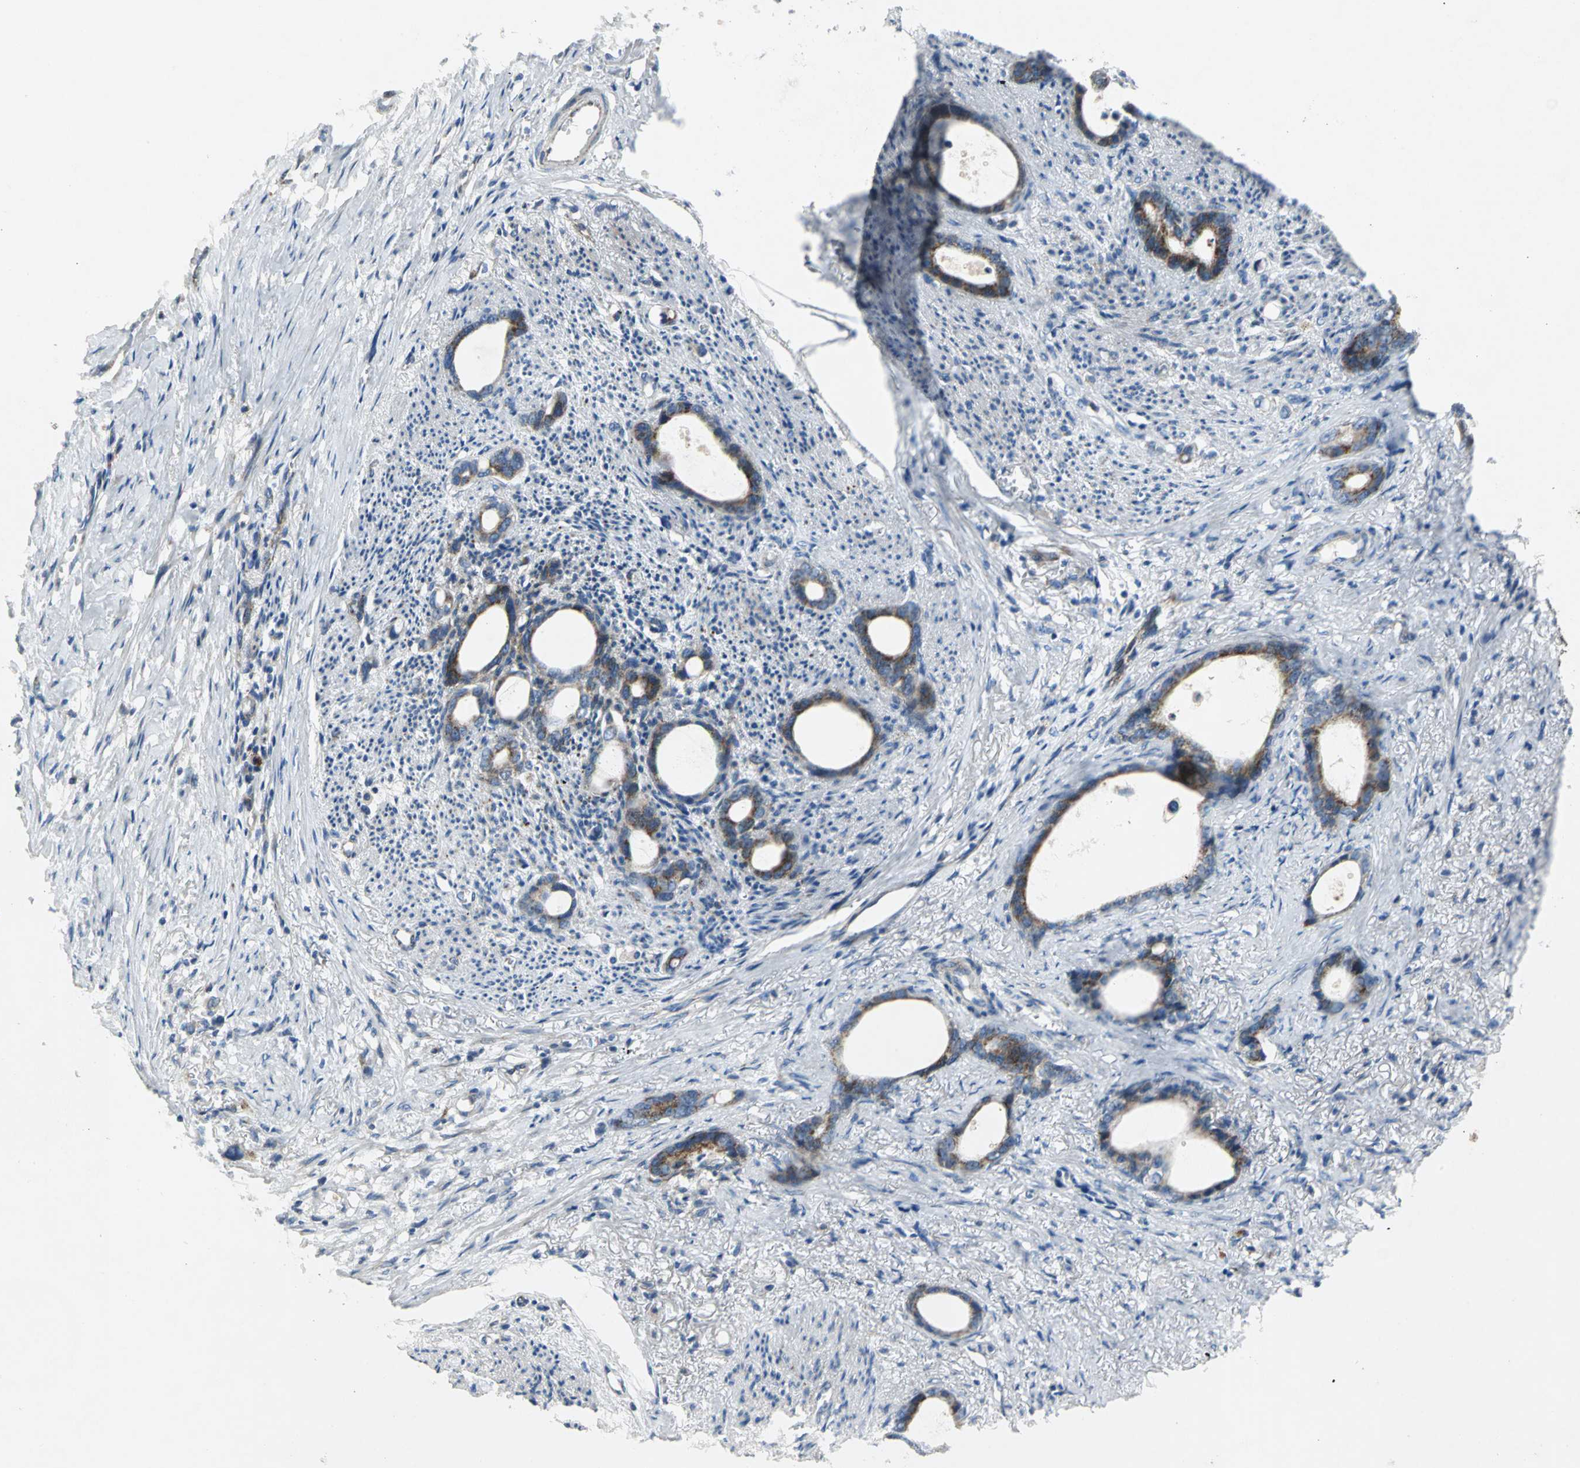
{"staining": {"intensity": "moderate", "quantity": ">75%", "location": "cytoplasmic/membranous"}, "tissue": "stomach cancer", "cell_type": "Tumor cells", "image_type": "cancer", "snomed": [{"axis": "morphology", "description": "Adenocarcinoma, NOS"}, {"axis": "topography", "description": "Stomach"}], "caption": "High-magnification brightfield microscopy of stomach cancer (adenocarcinoma) stained with DAB (brown) and counterstained with hematoxylin (blue). tumor cells exhibit moderate cytoplasmic/membranous staining is identified in approximately>75% of cells.", "gene": "SPPL2B", "patient": {"sex": "female", "age": 75}}